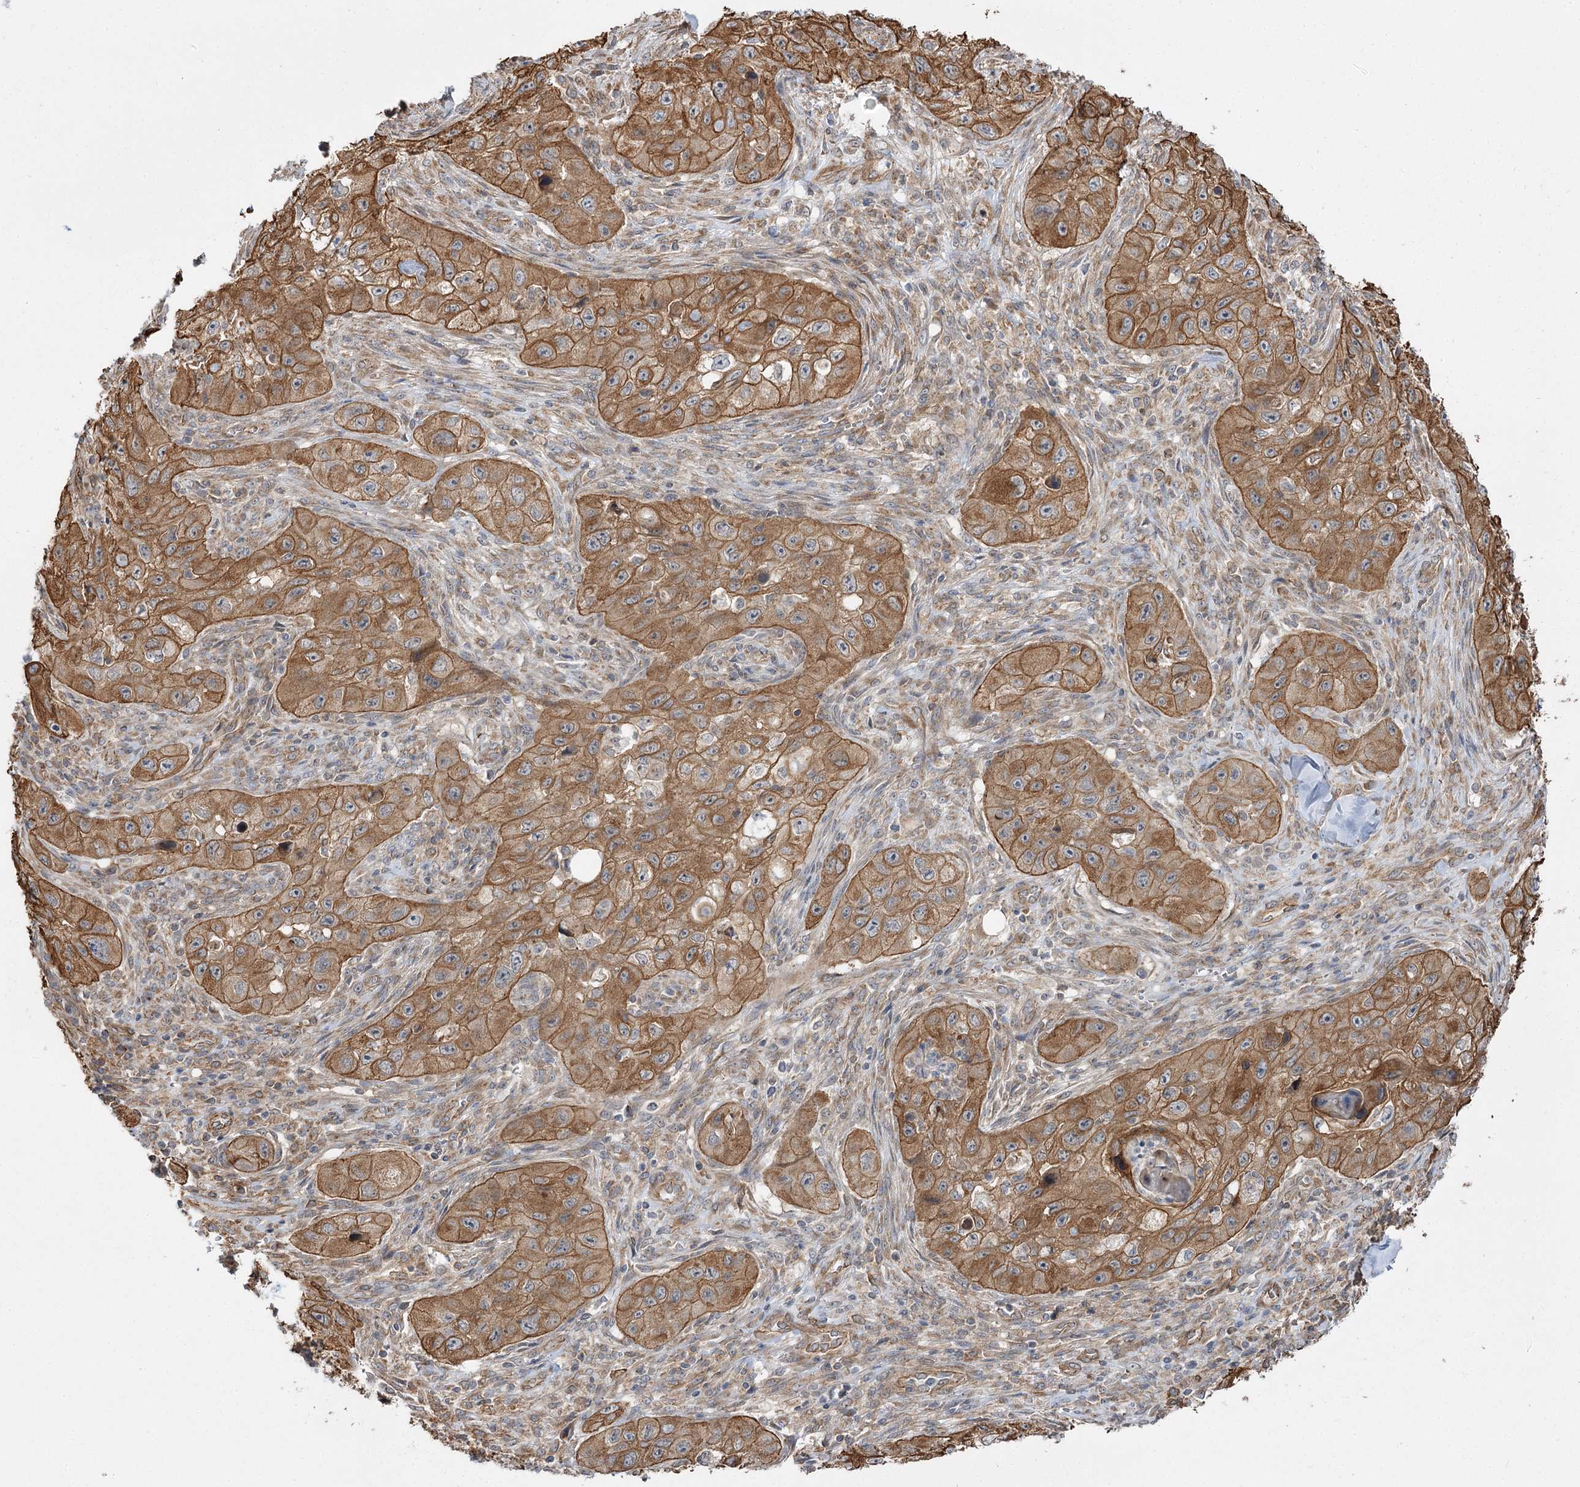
{"staining": {"intensity": "moderate", "quantity": ">75%", "location": "cytoplasmic/membranous"}, "tissue": "skin cancer", "cell_type": "Tumor cells", "image_type": "cancer", "snomed": [{"axis": "morphology", "description": "Squamous cell carcinoma, NOS"}, {"axis": "topography", "description": "Skin"}, {"axis": "topography", "description": "Subcutis"}], "caption": "Moderate cytoplasmic/membranous staining for a protein is seen in about >75% of tumor cells of skin cancer using immunohistochemistry.", "gene": "SH3BP5L", "patient": {"sex": "male", "age": 73}}